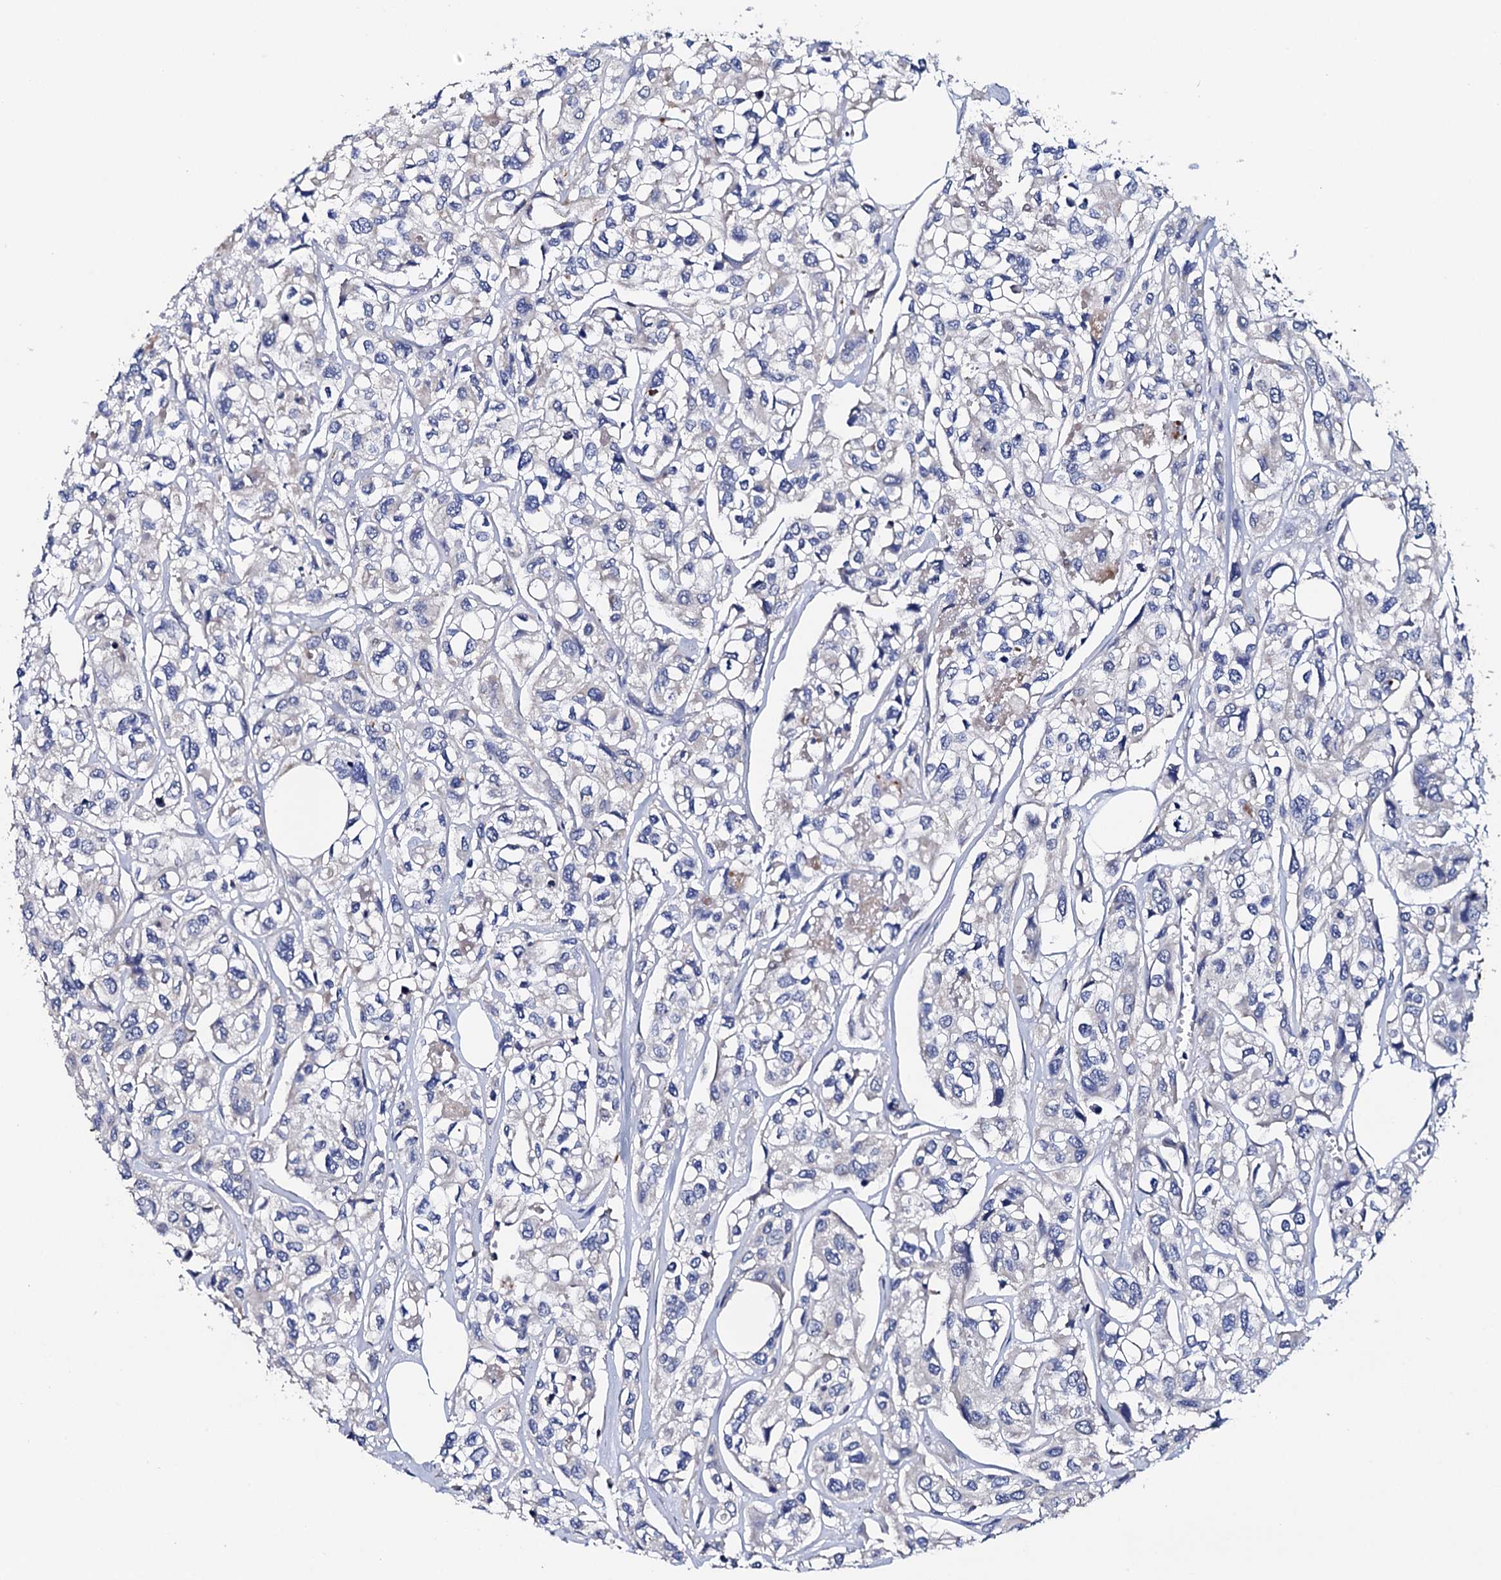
{"staining": {"intensity": "negative", "quantity": "none", "location": "none"}, "tissue": "urothelial cancer", "cell_type": "Tumor cells", "image_type": "cancer", "snomed": [{"axis": "morphology", "description": "Urothelial carcinoma, High grade"}, {"axis": "topography", "description": "Urinary bladder"}], "caption": "Micrograph shows no protein positivity in tumor cells of urothelial carcinoma (high-grade) tissue.", "gene": "MRPL48", "patient": {"sex": "male", "age": 67}}